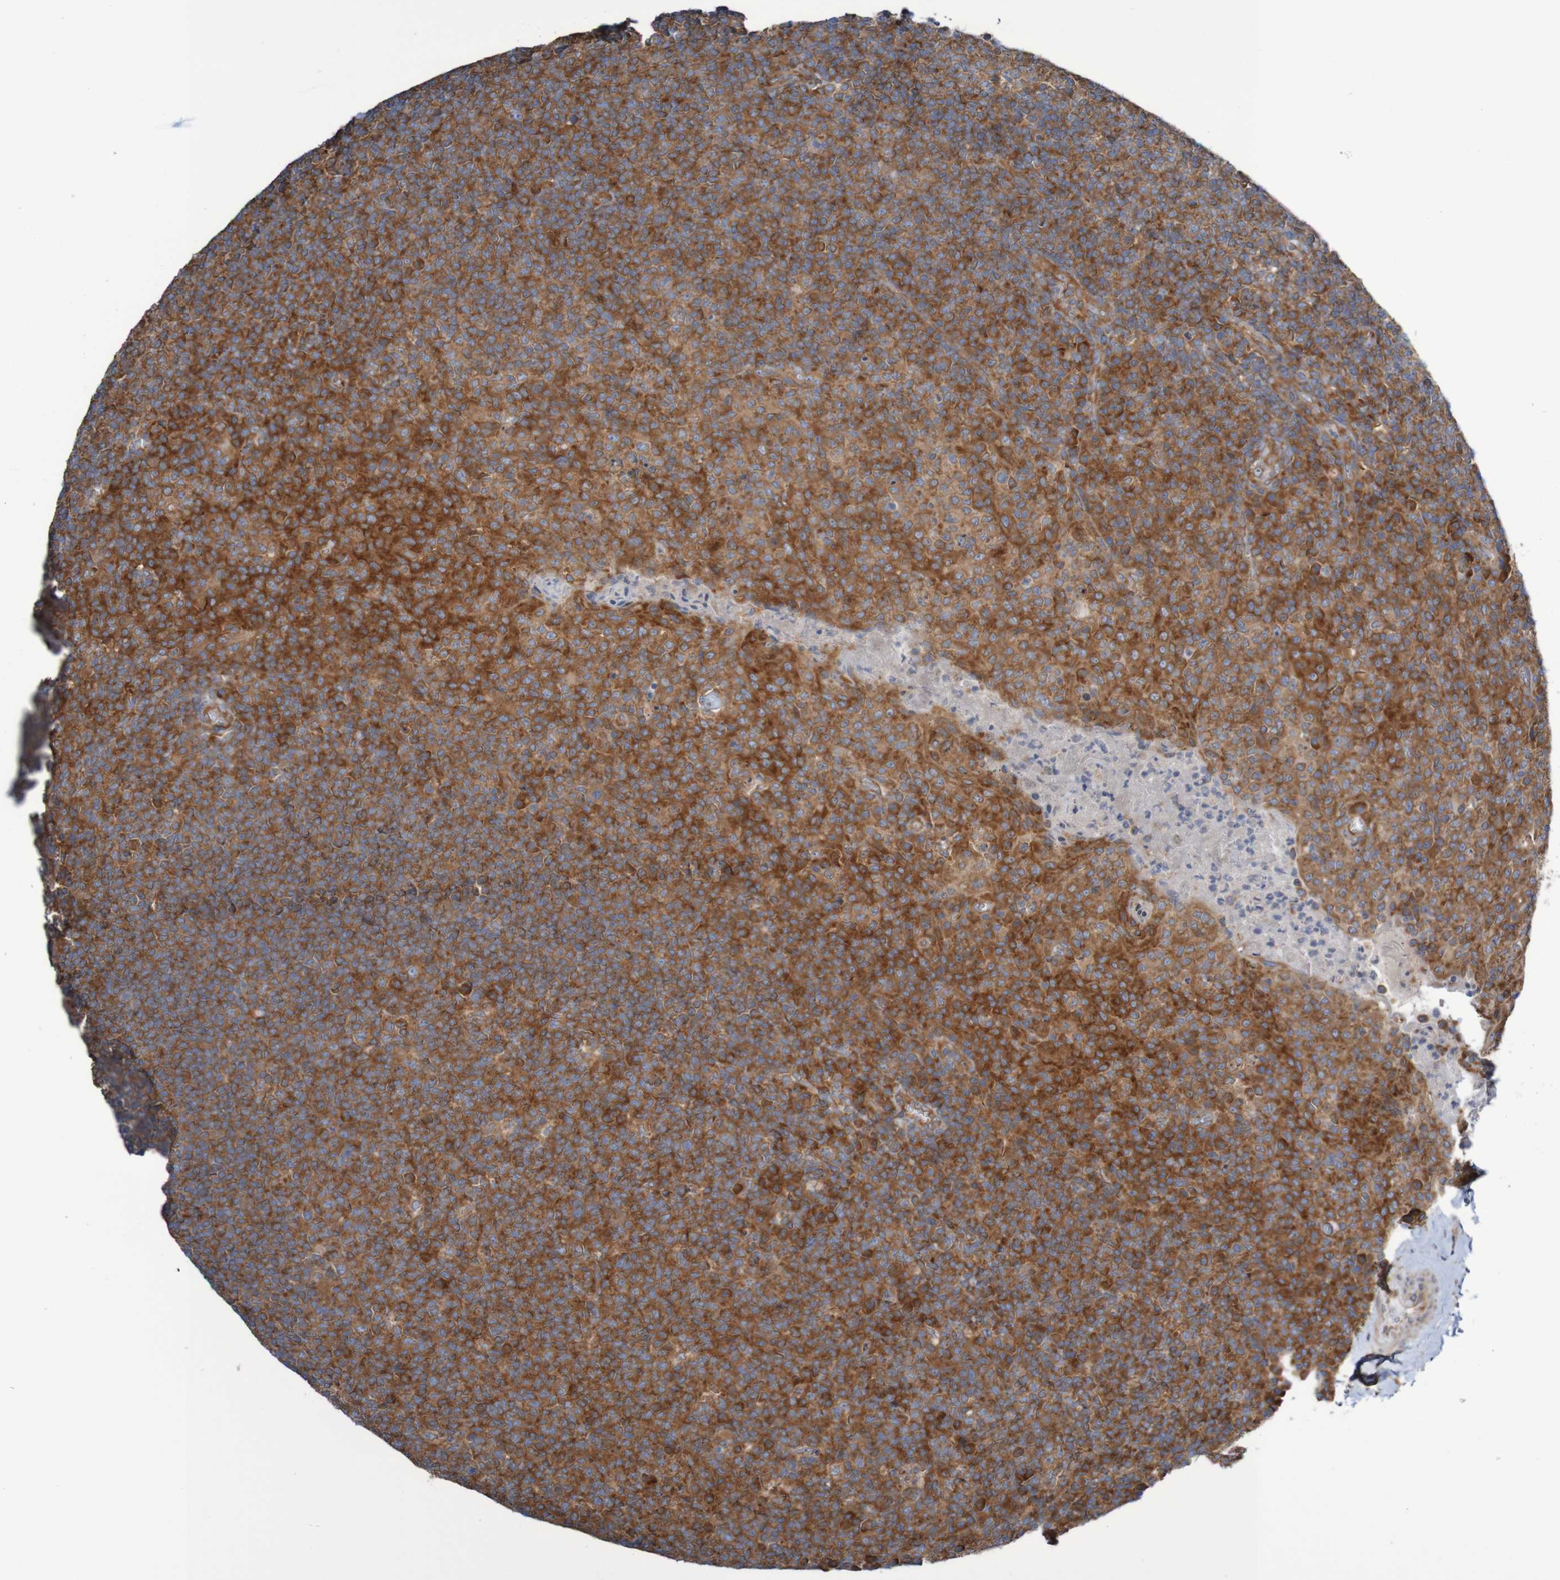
{"staining": {"intensity": "strong", "quantity": ">75%", "location": "cytoplasmic/membranous"}, "tissue": "tonsil", "cell_type": "Germinal center cells", "image_type": "normal", "snomed": [{"axis": "morphology", "description": "Normal tissue, NOS"}, {"axis": "topography", "description": "Tonsil"}], "caption": "Immunohistochemical staining of unremarkable tonsil displays >75% levels of strong cytoplasmic/membranous protein expression in about >75% of germinal center cells. (brown staining indicates protein expression, while blue staining denotes nuclei).", "gene": "LRRC47", "patient": {"sex": "male", "age": 17}}